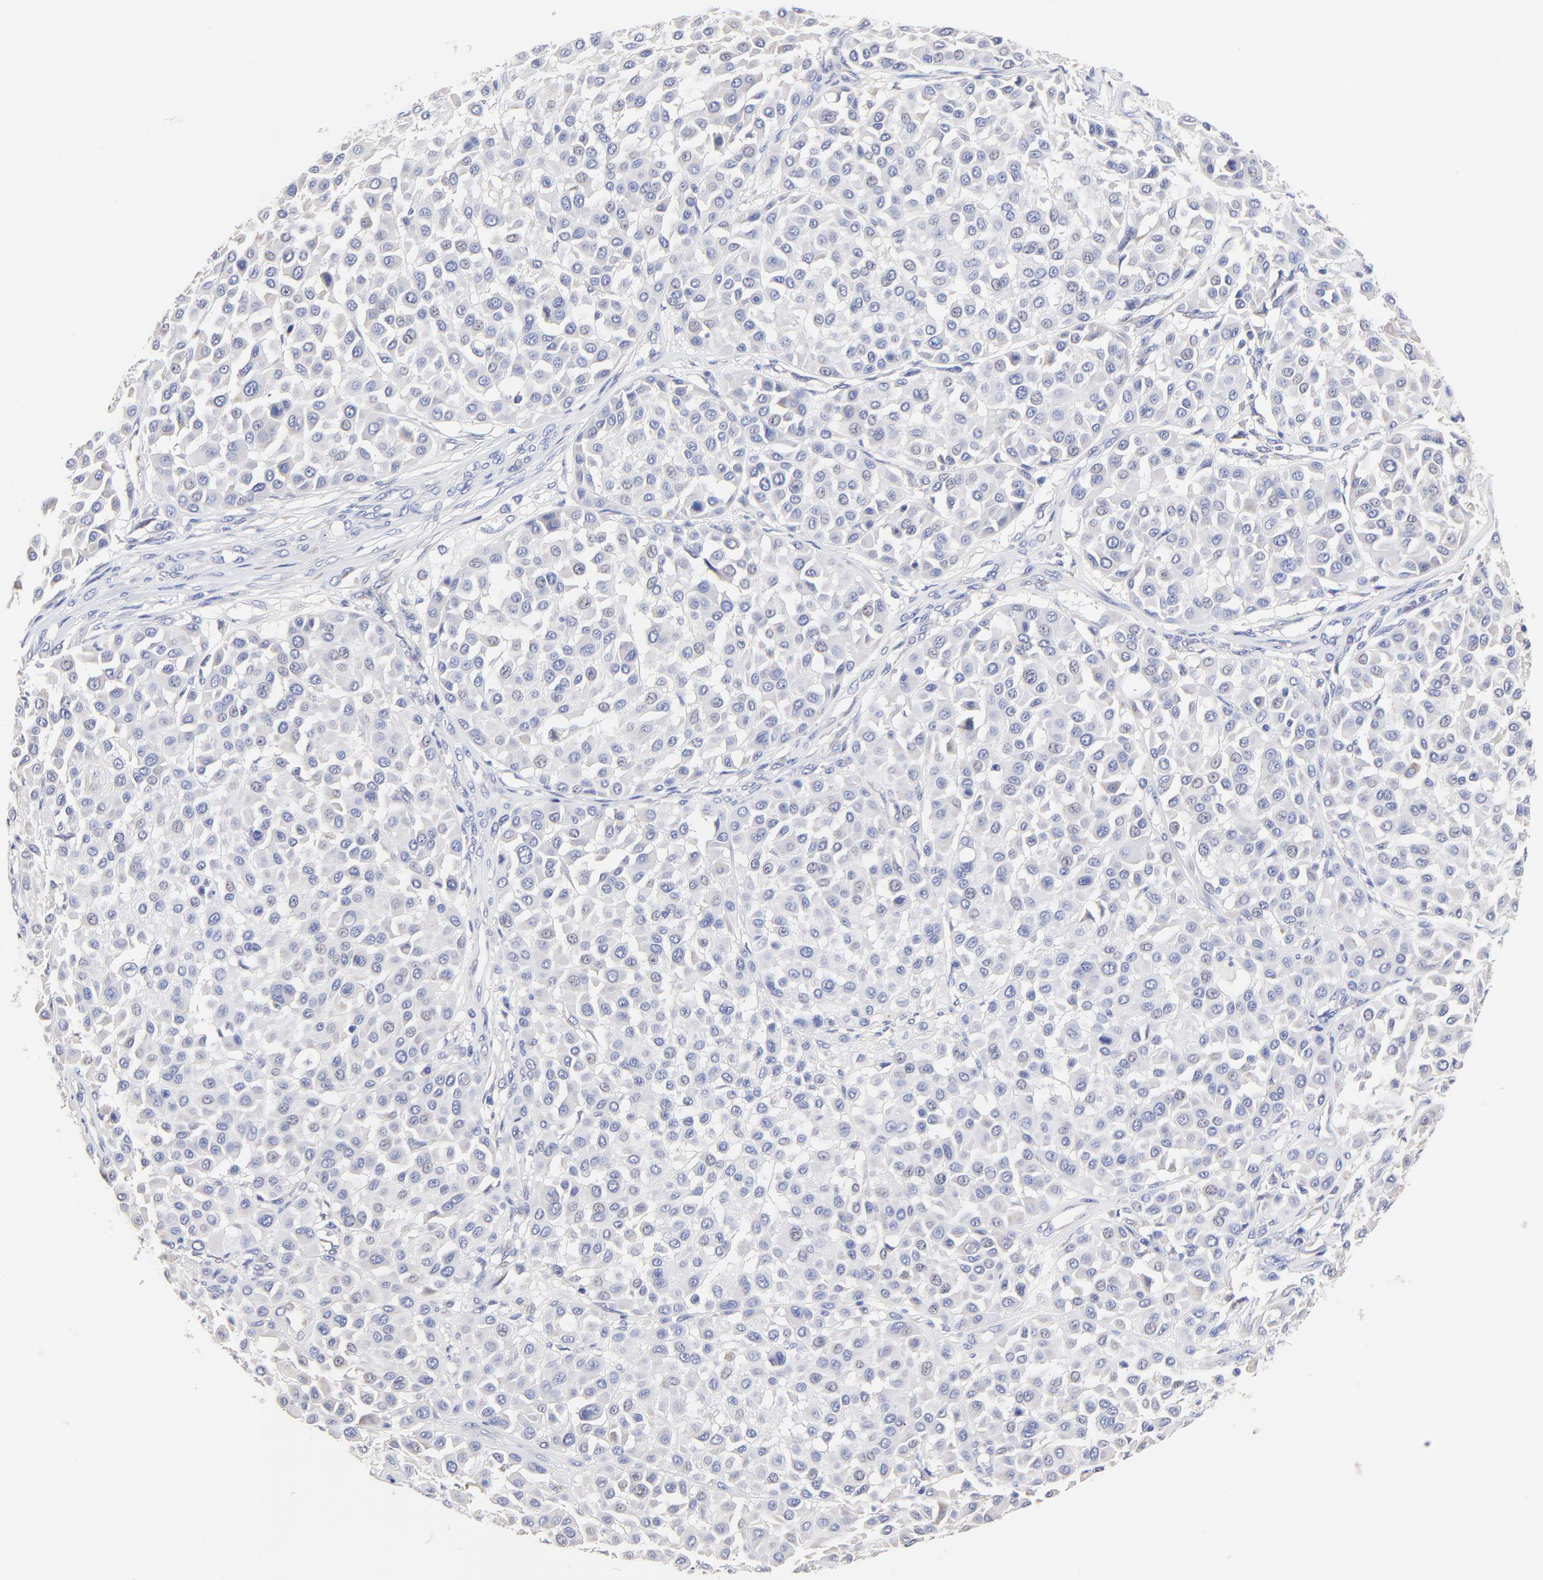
{"staining": {"intensity": "negative", "quantity": "none", "location": "none"}, "tissue": "melanoma", "cell_type": "Tumor cells", "image_type": "cancer", "snomed": [{"axis": "morphology", "description": "Malignant melanoma, Metastatic site"}, {"axis": "topography", "description": "Soft tissue"}], "caption": "DAB (3,3'-diaminobenzidine) immunohistochemical staining of melanoma shows no significant expression in tumor cells. (Brightfield microscopy of DAB (3,3'-diaminobenzidine) immunohistochemistry at high magnification).", "gene": "LAX1", "patient": {"sex": "male", "age": 41}}